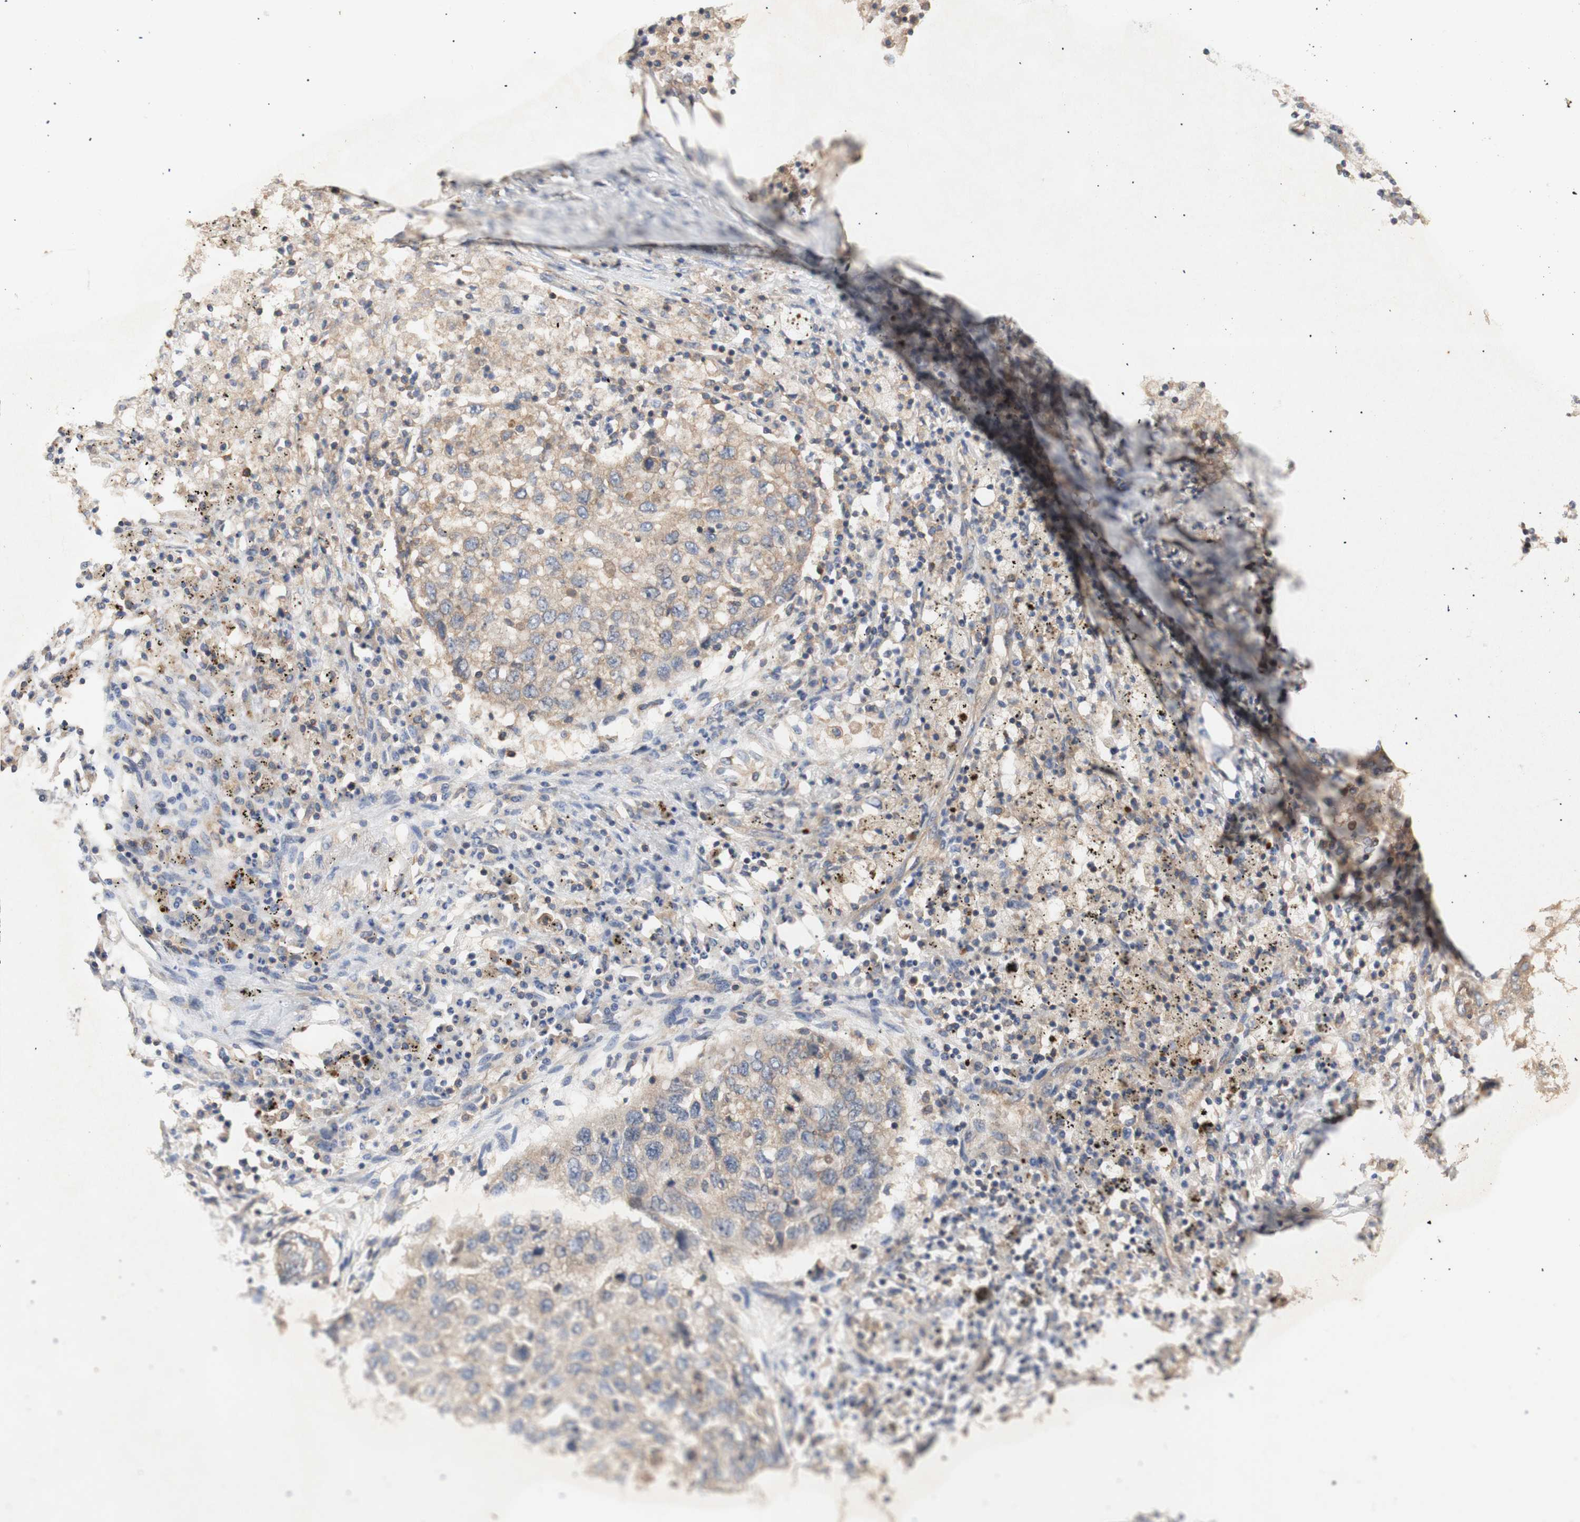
{"staining": {"intensity": "weak", "quantity": ">75%", "location": "cytoplasmic/membranous"}, "tissue": "lung cancer", "cell_type": "Tumor cells", "image_type": "cancer", "snomed": [{"axis": "morphology", "description": "Squamous cell carcinoma, NOS"}, {"axis": "topography", "description": "Lung"}], "caption": "A histopathology image of human lung cancer stained for a protein shows weak cytoplasmic/membranous brown staining in tumor cells.", "gene": "IKBKG", "patient": {"sex": "female", "age": 63}}